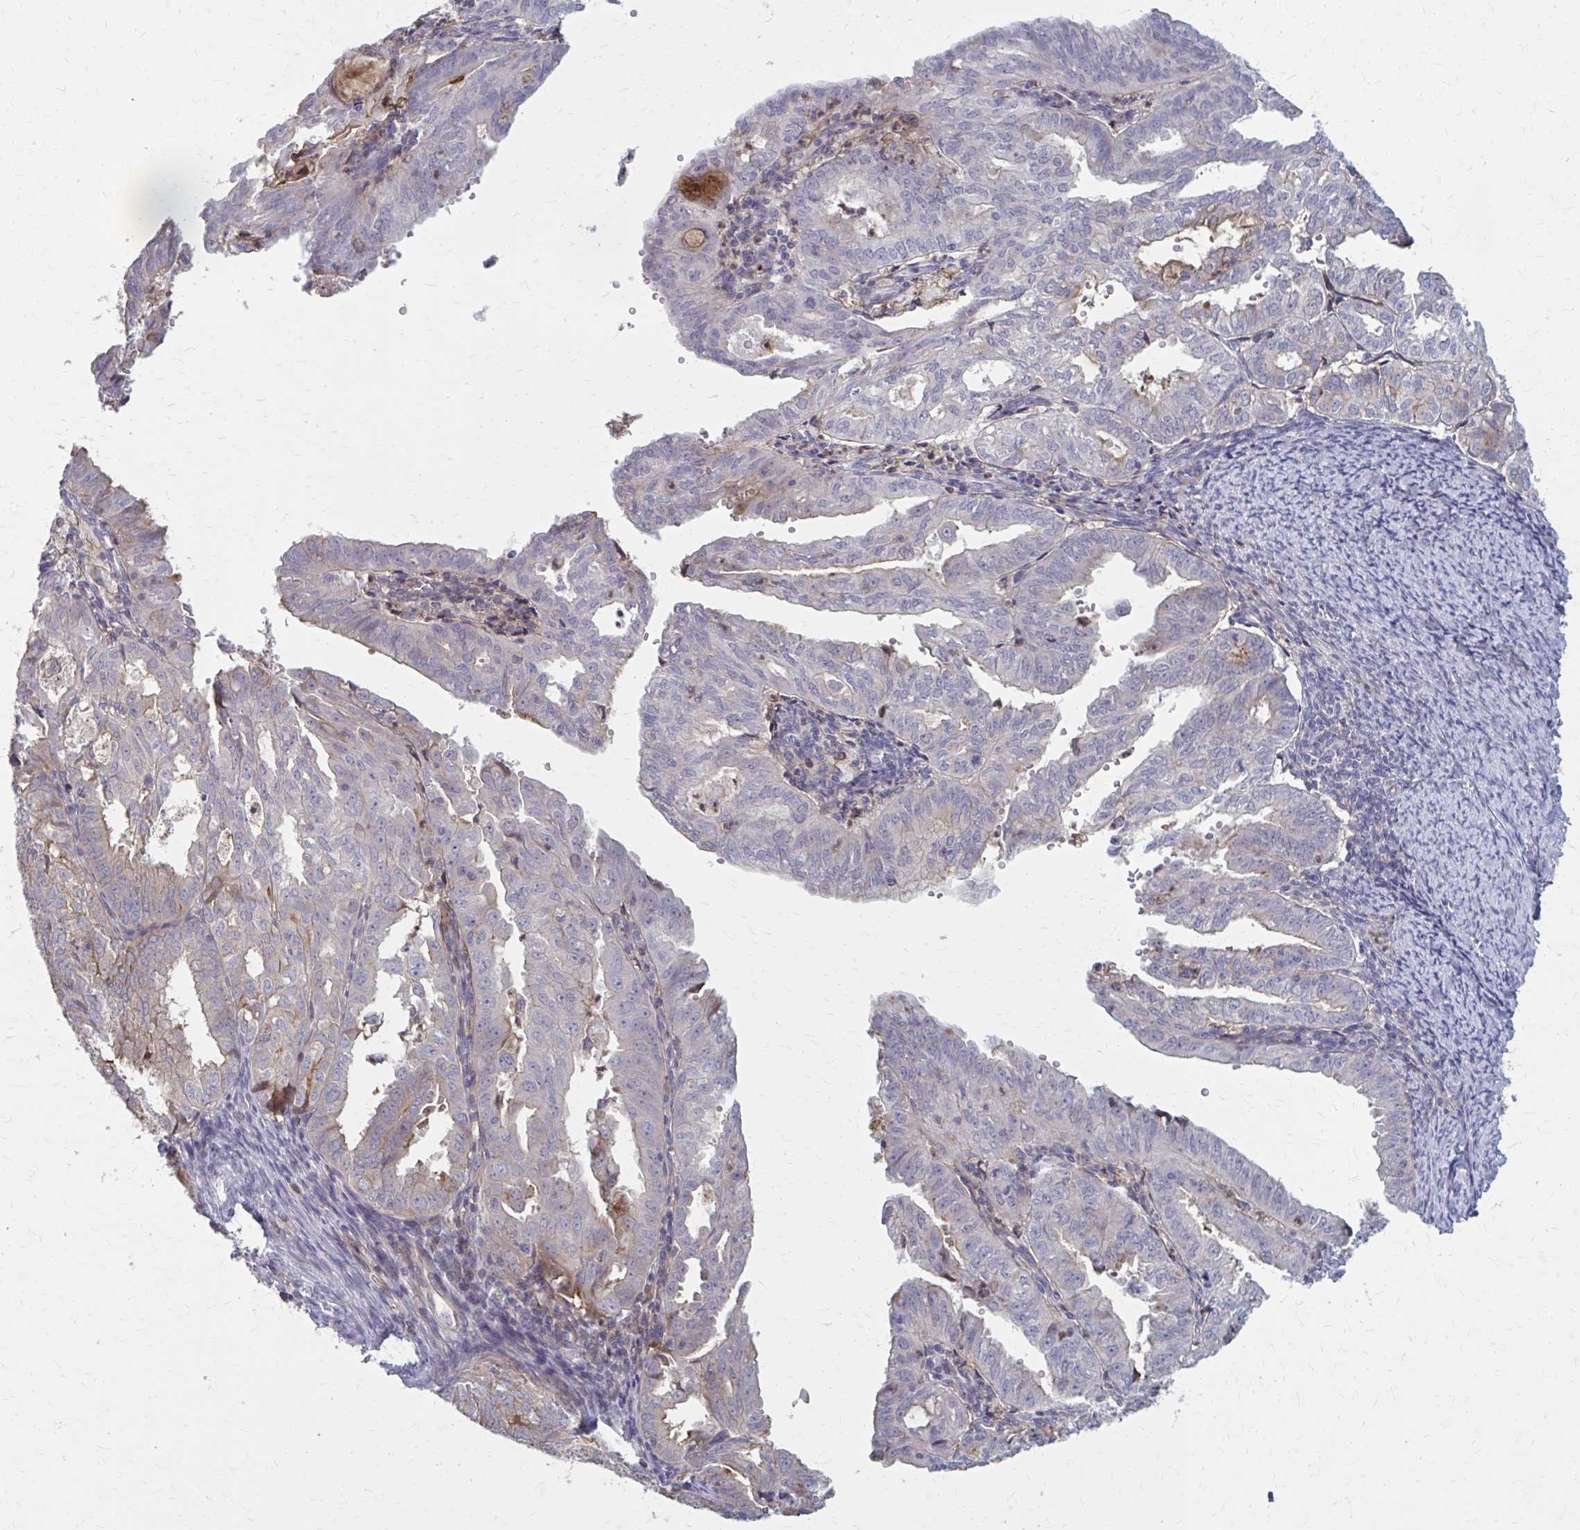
{"staining": {"intensity": "moderate", "quantity": "<25%", "location": "cytoplasmic/membranous"}, "tissue": "endometrial cancer", "cell_type": "Tumor cells", "image_type": "cancer", "snomed": [{"axis": "morphology", "description": "Adenocarcinoma, NOS"}, {"axis": "topography", "description": "Endometrium"}], "caption": "Endometrial cancer stained with IHC reveals moderate cytoplasmic/membranous expression in approximately <25% of tumor cells.", "gene": "MMP14", "patient": {"sex": "female", "age": 70}}